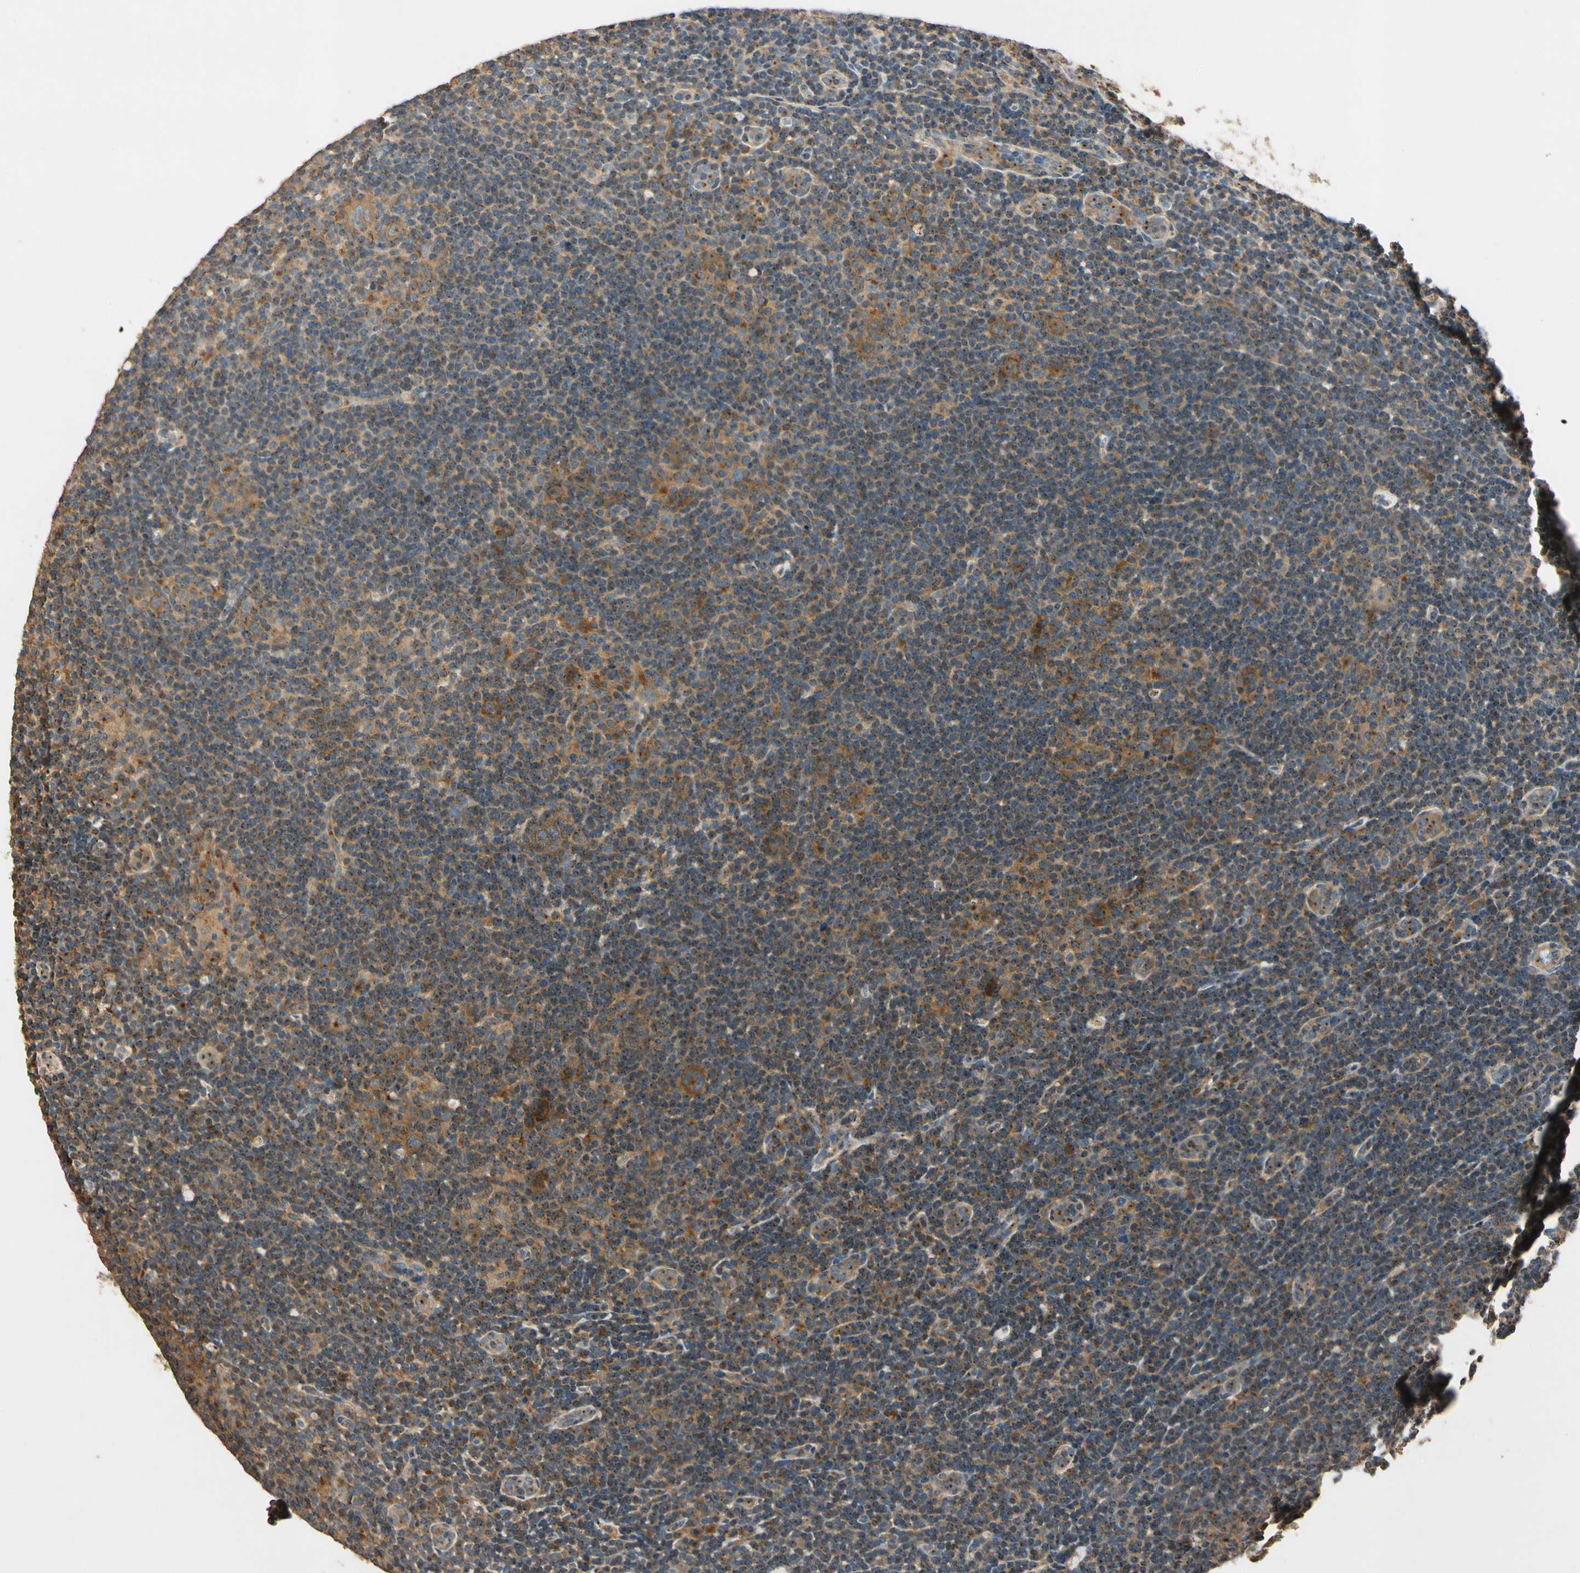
{"staining": {"intensity": "strong", "quantity": ">75%", "location": "cytoplasmic/membranous"}, "tissue": "lymphoma", "cell_type": "Tumor cells", "image_type": "cancer", "snomed": [{"axis": "morphology", "description": "Hodgkin's disease, NOS"}, {"axis": "topography", "description": "Lymph node"}], "caption": "Immunohistochemical staining of human lymphoma reveals high levels of strong cytoplasmic/membranous expression in about >75% of tumor cells.", "gene": "AKAP9", "patient": {"sex": "female", "age": 57}}